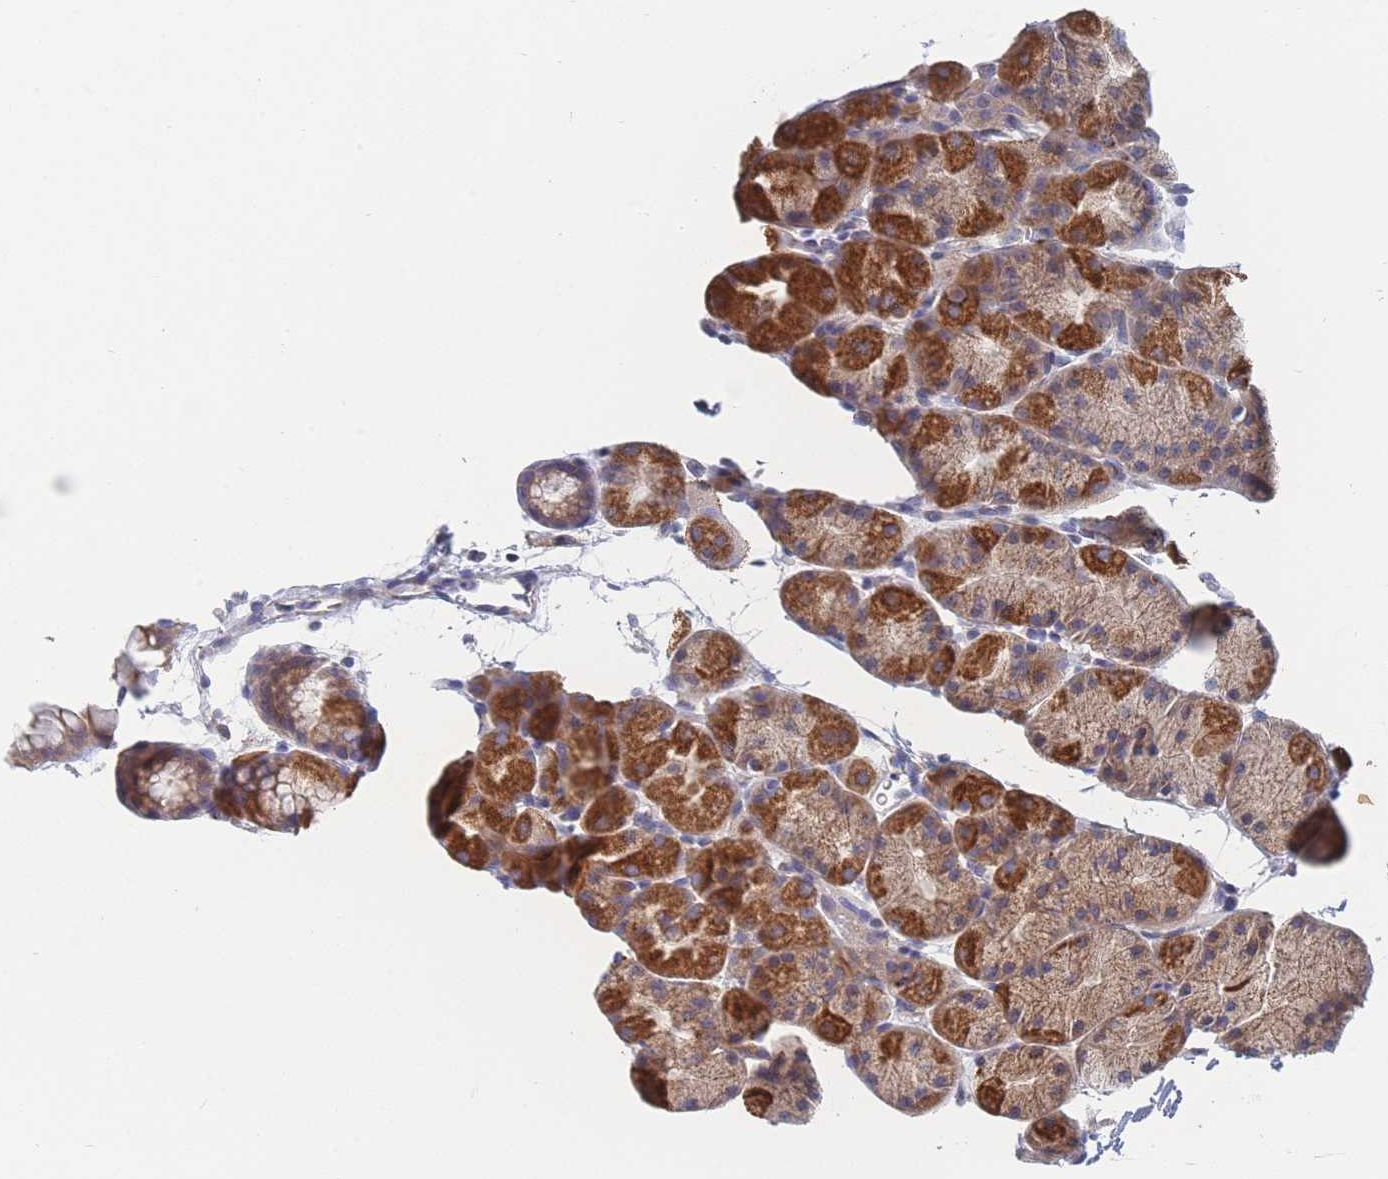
{"staining": {"intensity": "strong", "quantity": "25%-75%", "location": "cytoplasmic/membranous"}, "tissue": "stomach", "cell_type": "Glandular cells", "image_type": "normal", "snomed": [{"axis": "morphology", "description": "Normal tissue, NOS"}, {"axis": "topography", "description": "Stomach, upper"}, {"axis": "topography", "description": "Stomach"}], "caption": "Protein staining of unremarkable stomach displays strong cytoplasmic/membranous staining in about 25%-75% of glandular cells. The staining was performed using DAB to visualize the protein expression in brown, while the nuclei were stained in blue with hematoxylin (Magnification: 20x).", "gene": "IKZF4", "patient": {"sex": "male", "age": 47}}